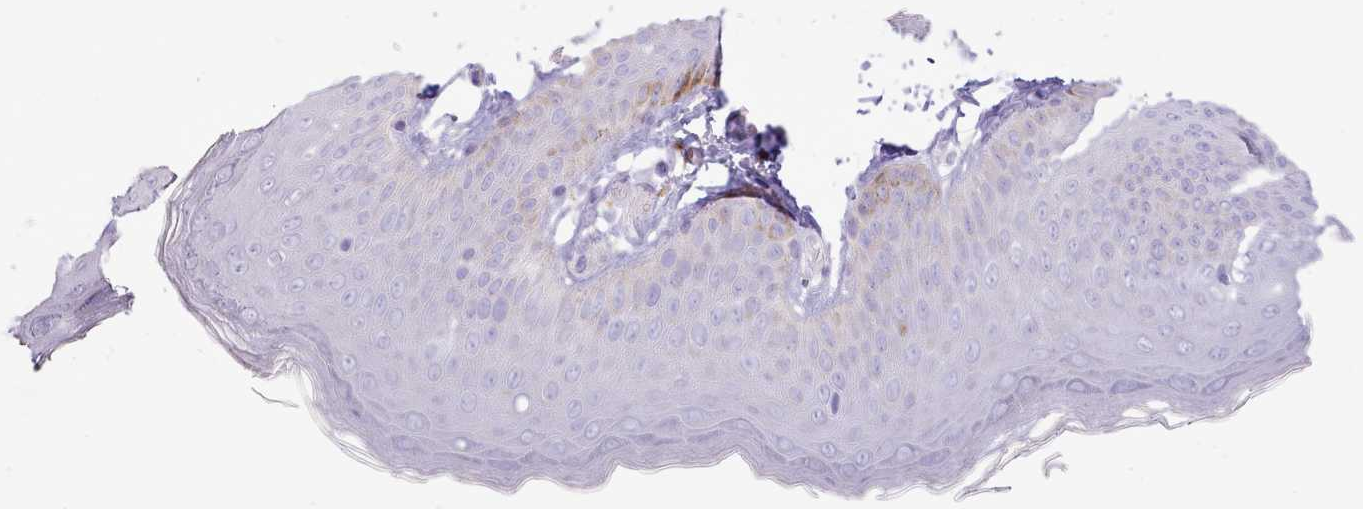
{"staining": {"intensity": "moderate", "quantity": "<25%", "location": "cytoplasmic/membranous"}, "tissue": "skin", "cell_type": "Epidermal cells", "image_type": "normal", "snomed": [{"axis": "morphology", "description": "Normal tissue, NOS"}, {"axis": "topography", "description": "Anal"}], "caption": "Immunohistochemical staining of unremarkable human skin reveals low levels of moderate cytoplasmic/membranous positivity in approximately <25% of epidermal cells.", "gene": "CCL1", "patient": {"sex": "female", "age": 40}}